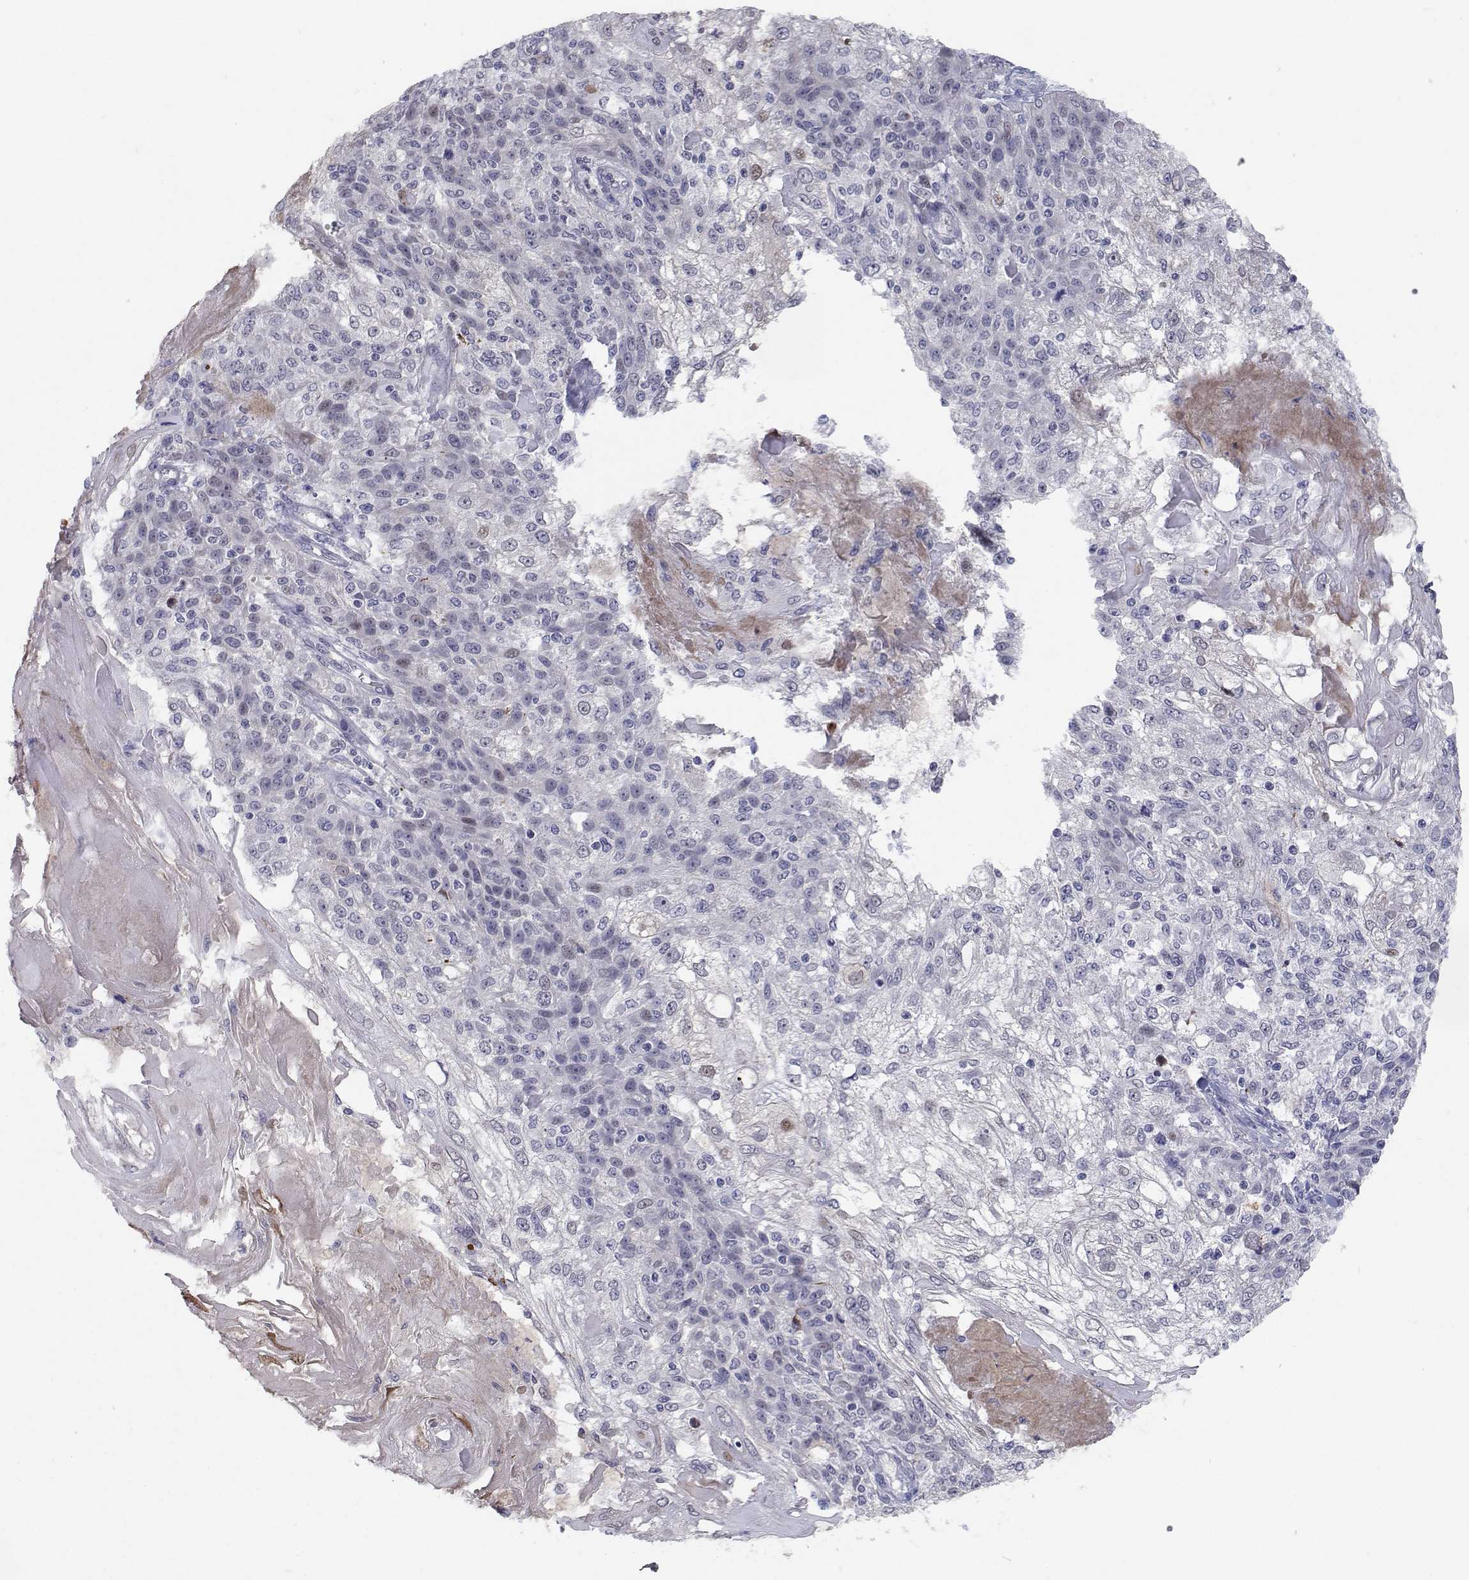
{"staining": {"intensity": "moderate", "quantity": "<25%", "location": "nuclear"}, "tissue": "skin cancer", "cell_type": "Tumor cells", "image_type": "cancer", "snomed": [{"axis": "morphology", "description": "Normal tissue, NOS"}, {"axis": "morphology", "description": "Squamous cell carcinoma, NOS"}, {"axis": "topography", "description": "Skin"}], "caption": "Skin cancer (squamous cell carcinoma) stained with a protein marker demonstrates moderate staining in tumor cells.", "gene": "RBPJL", "patient": {"sex": "female", "age": 83}}